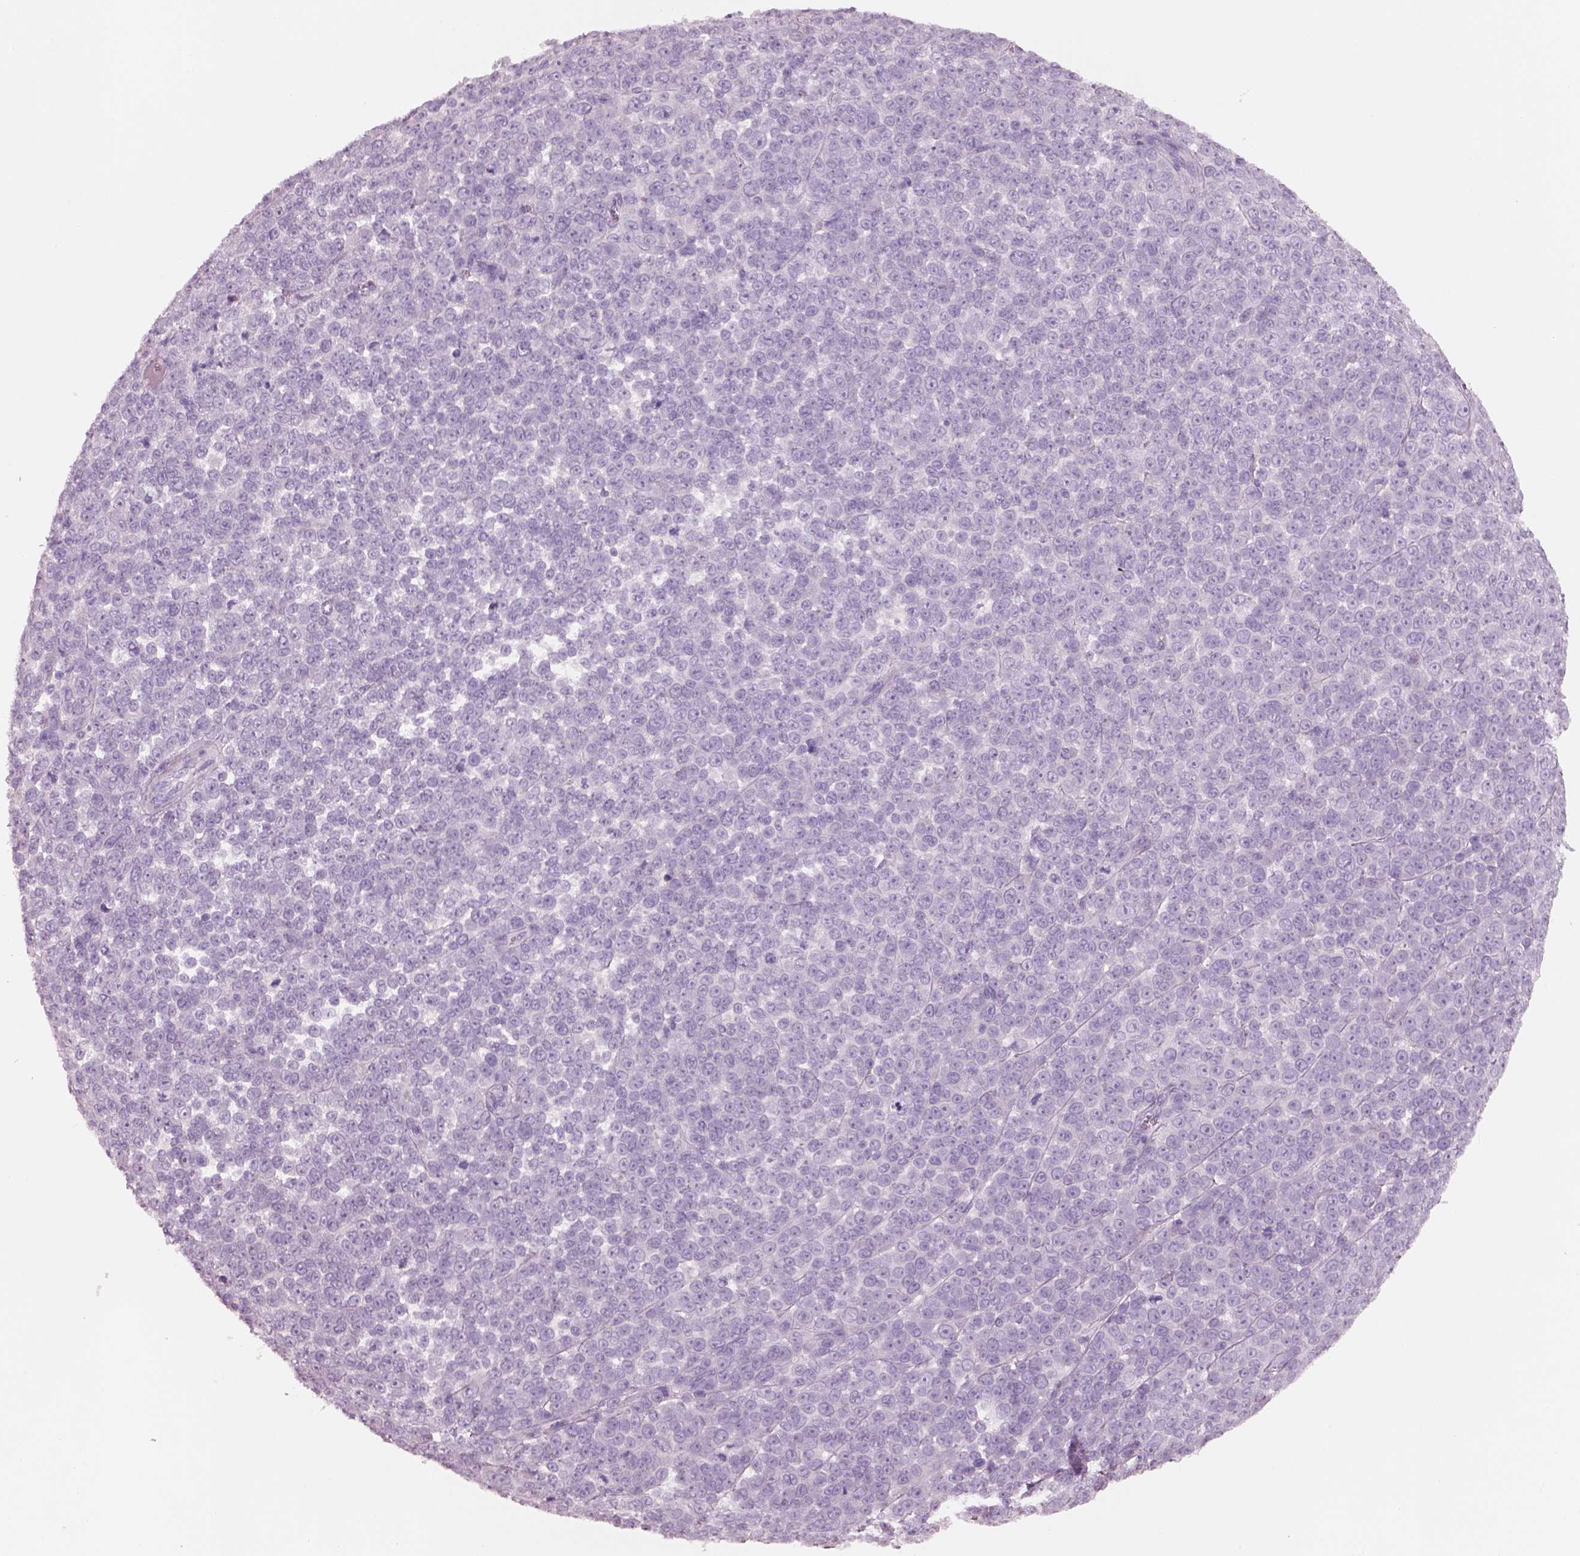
{"staining": {"intensity": "negative", "quantity": "none", "location": "none"}, "tissue": "melanoma", "cell_type": "Tumor cells", "image_type": "cancer", "snomed": [{"axis": "morphology", "description": "Malignant melanoma, NOS"}, {"axis": "topography", "description": "Skin"}], "caption": "Malignant melanoma was stained to show a protein in brown. There is no significant expression in tumor cells. The staining is performed using DAB (3,3'-diaminobenzidine) brown chromogen with nuclei counter-stained in using hematoxylin.", "gene": "PNOC", "patient": {"sex": "female", "age": 95}}